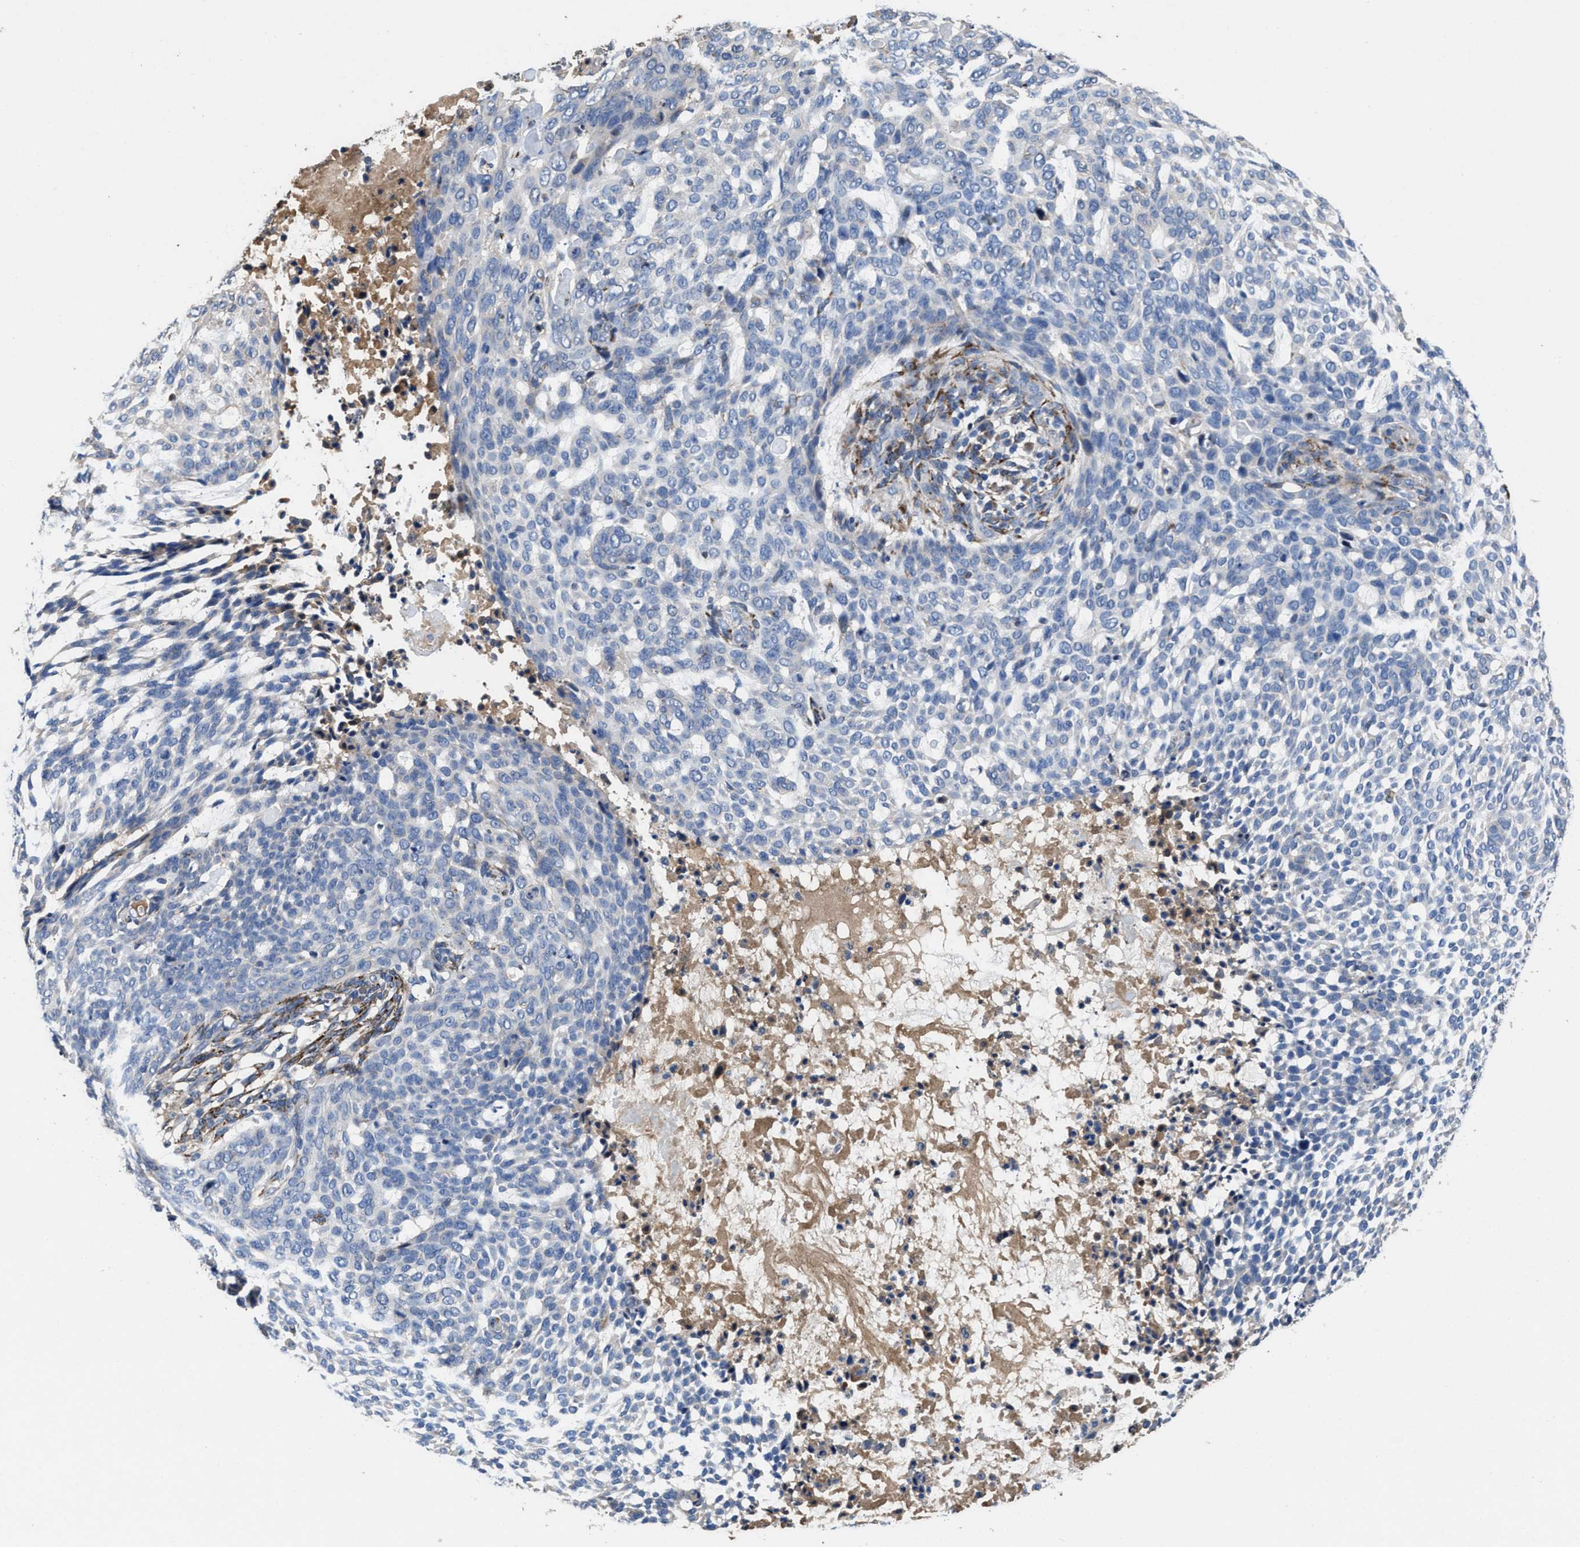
{"staining": {"intensity": "negative", "quantity": "none", "location": "none"}, "tissue": "skin cancer", "cell_type": "Tumor cells", "image_type": "cancer", "snomed": [{"axis": "morphology", "description": "Basal cell carcinoma"}, {"axis": "topography", "description": "Skin"}], "caption": "The IHC histopathology image has no significant expression in tumor cells of basal cell carcinoma (skin) tissue.", "gene": "IDNK", "patient": {"sex": "female", "age": 64}}